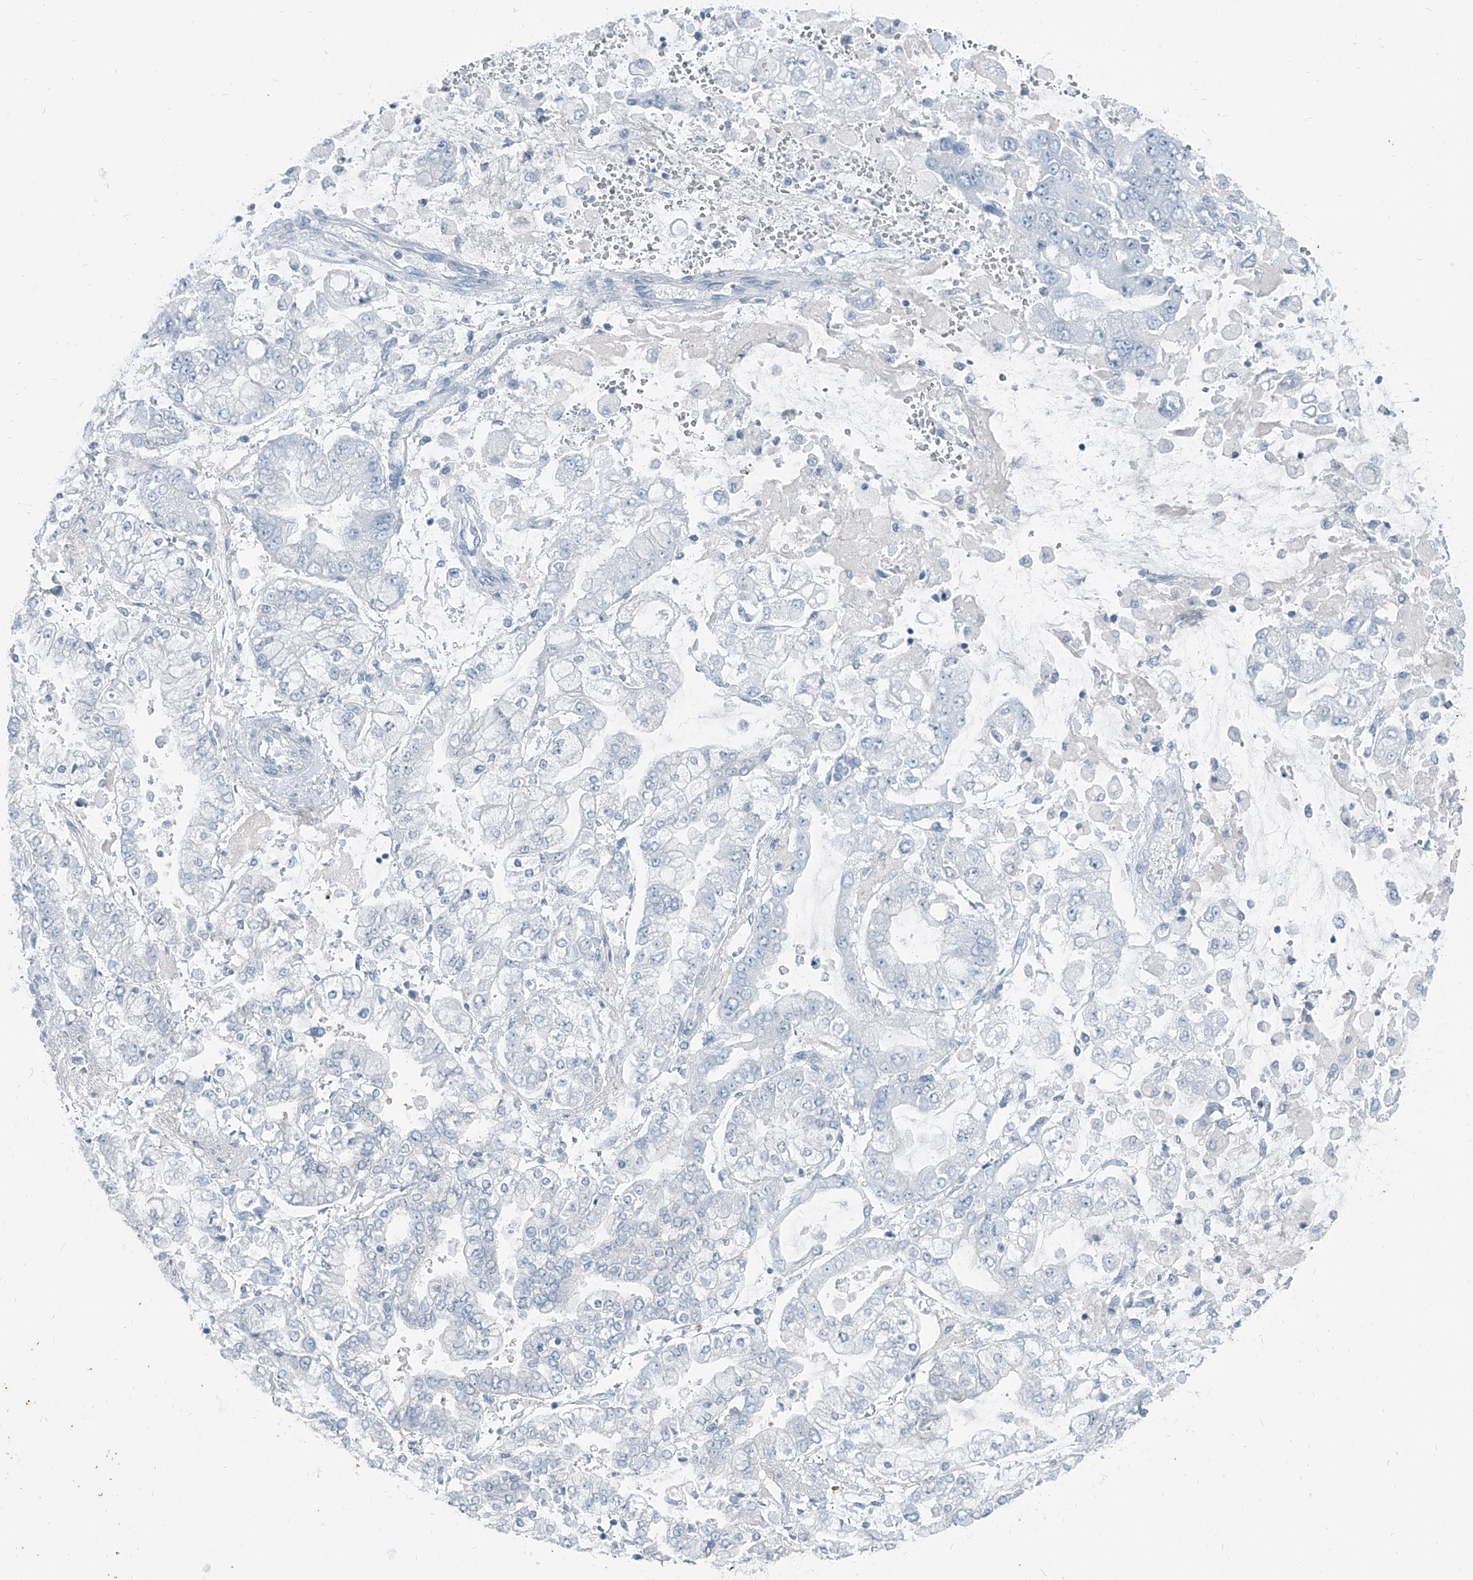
{"staining": {"intensity": "negative", "quantity": "none", "location": "none"}, "tissue": "stomach cancer", "cell_type": "Tumor cells", "image_type": "cancer", "snomed": [{"axis": "morphology", "description": "Normal tissue, NOS"}, {"axis": "morphology", "description": "Adenocarcinoma, NOS"}, {"axis": "topography", "description": "Stomach, upper"}, {"axis": "topography", "description": "Stomach"}], "caption": "IHC micrograph of neoplastic tissue: human stomach adenocarcinoma stained with DAB reveals no significant protein expression in tumor cells.", "gene": "RGN", "patient": {"sex": "male", "age": 76}}